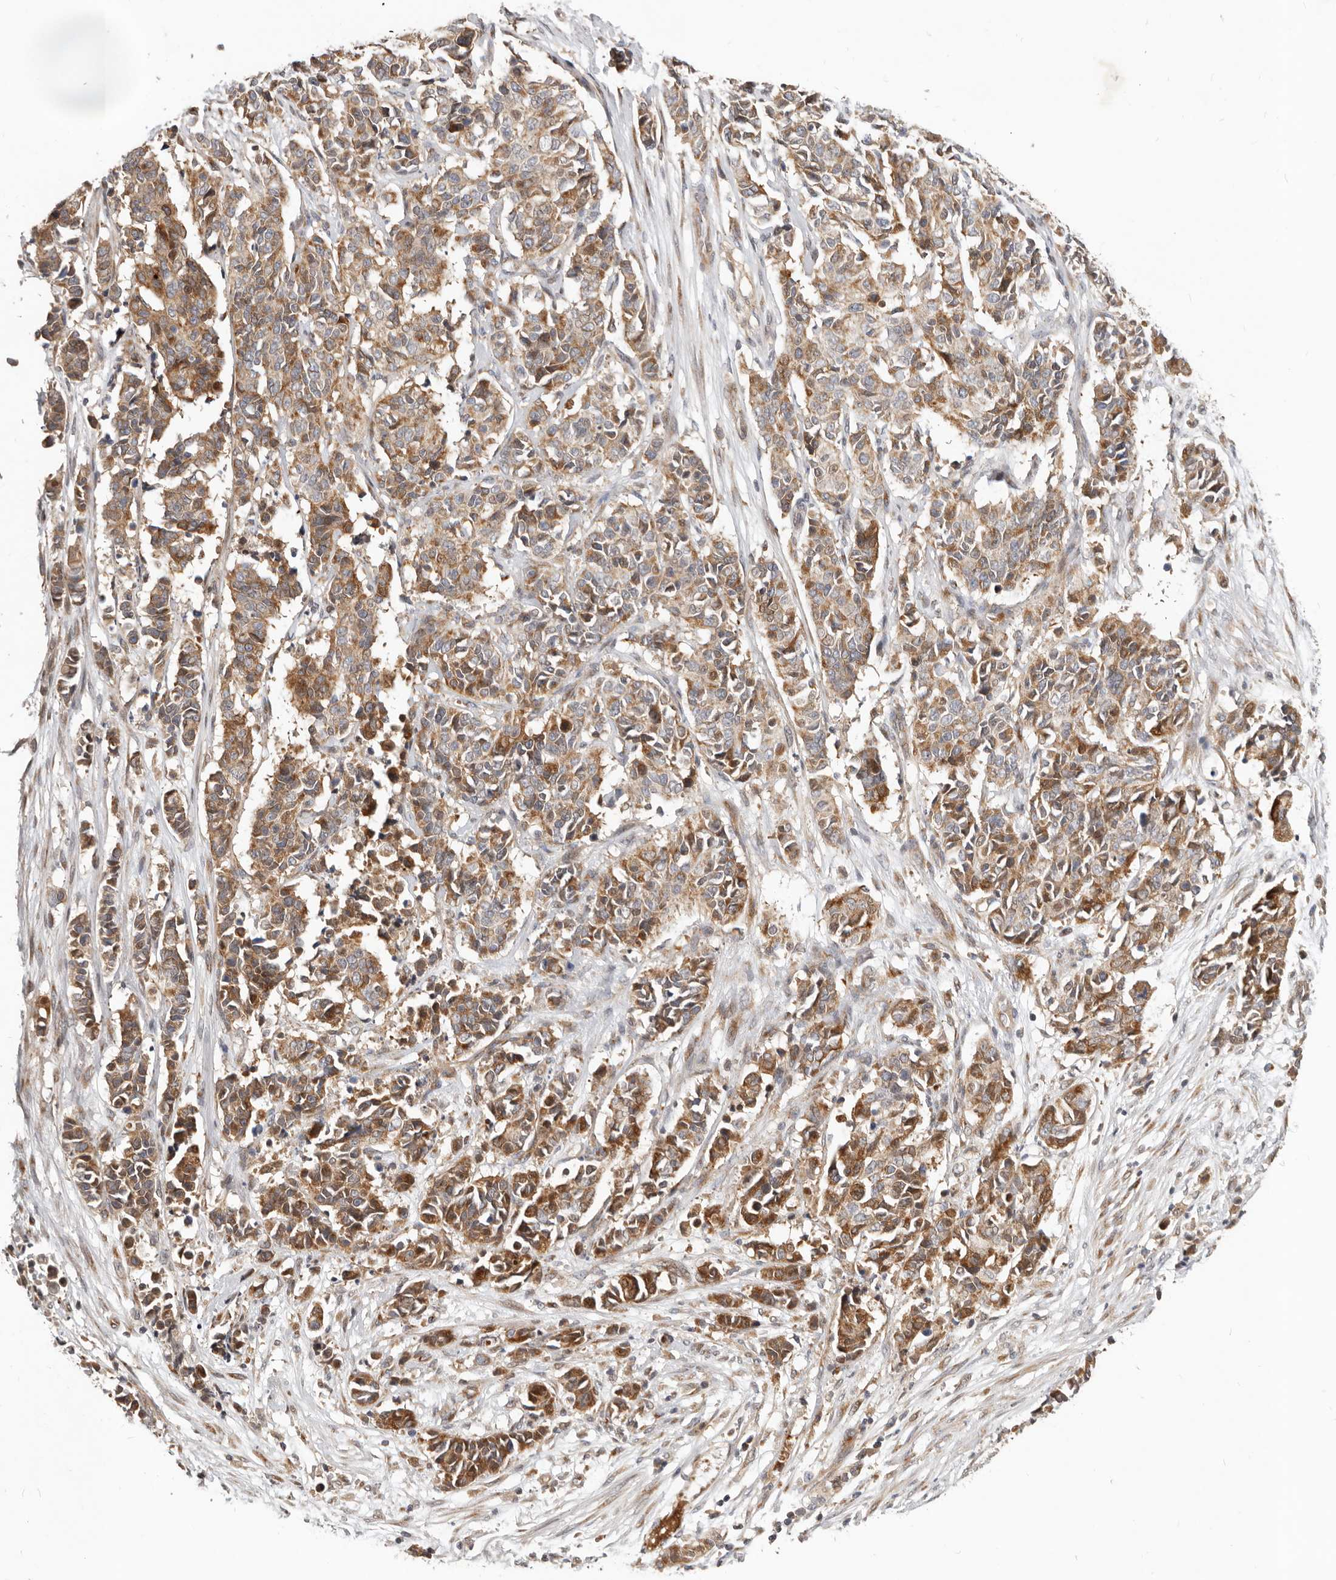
{"staining": {"intensity": "moderate", "quantity": ">75%", "location": "cytoplasmic/membranous"}, "tissue": "cervical cancer", "cell_type": "Tumor cells", "image_type": "cancer", "snomed": [{"axis": "morphology", "description": "Normal tissue, NOS"}, {"axis": "morphology", "description": "Squamous cell carcinoma, NOS"}, {"axis": "topography", "description": "Cervix"}], "caption": "A micrograph of human squamous cell carcinoma (cervical) stained for a protein displays moderate cytoplasmic/membranous brown staining in tumor cells.", "gene": "NPY4R", "patient": {"sex": "female", "age": 35}}